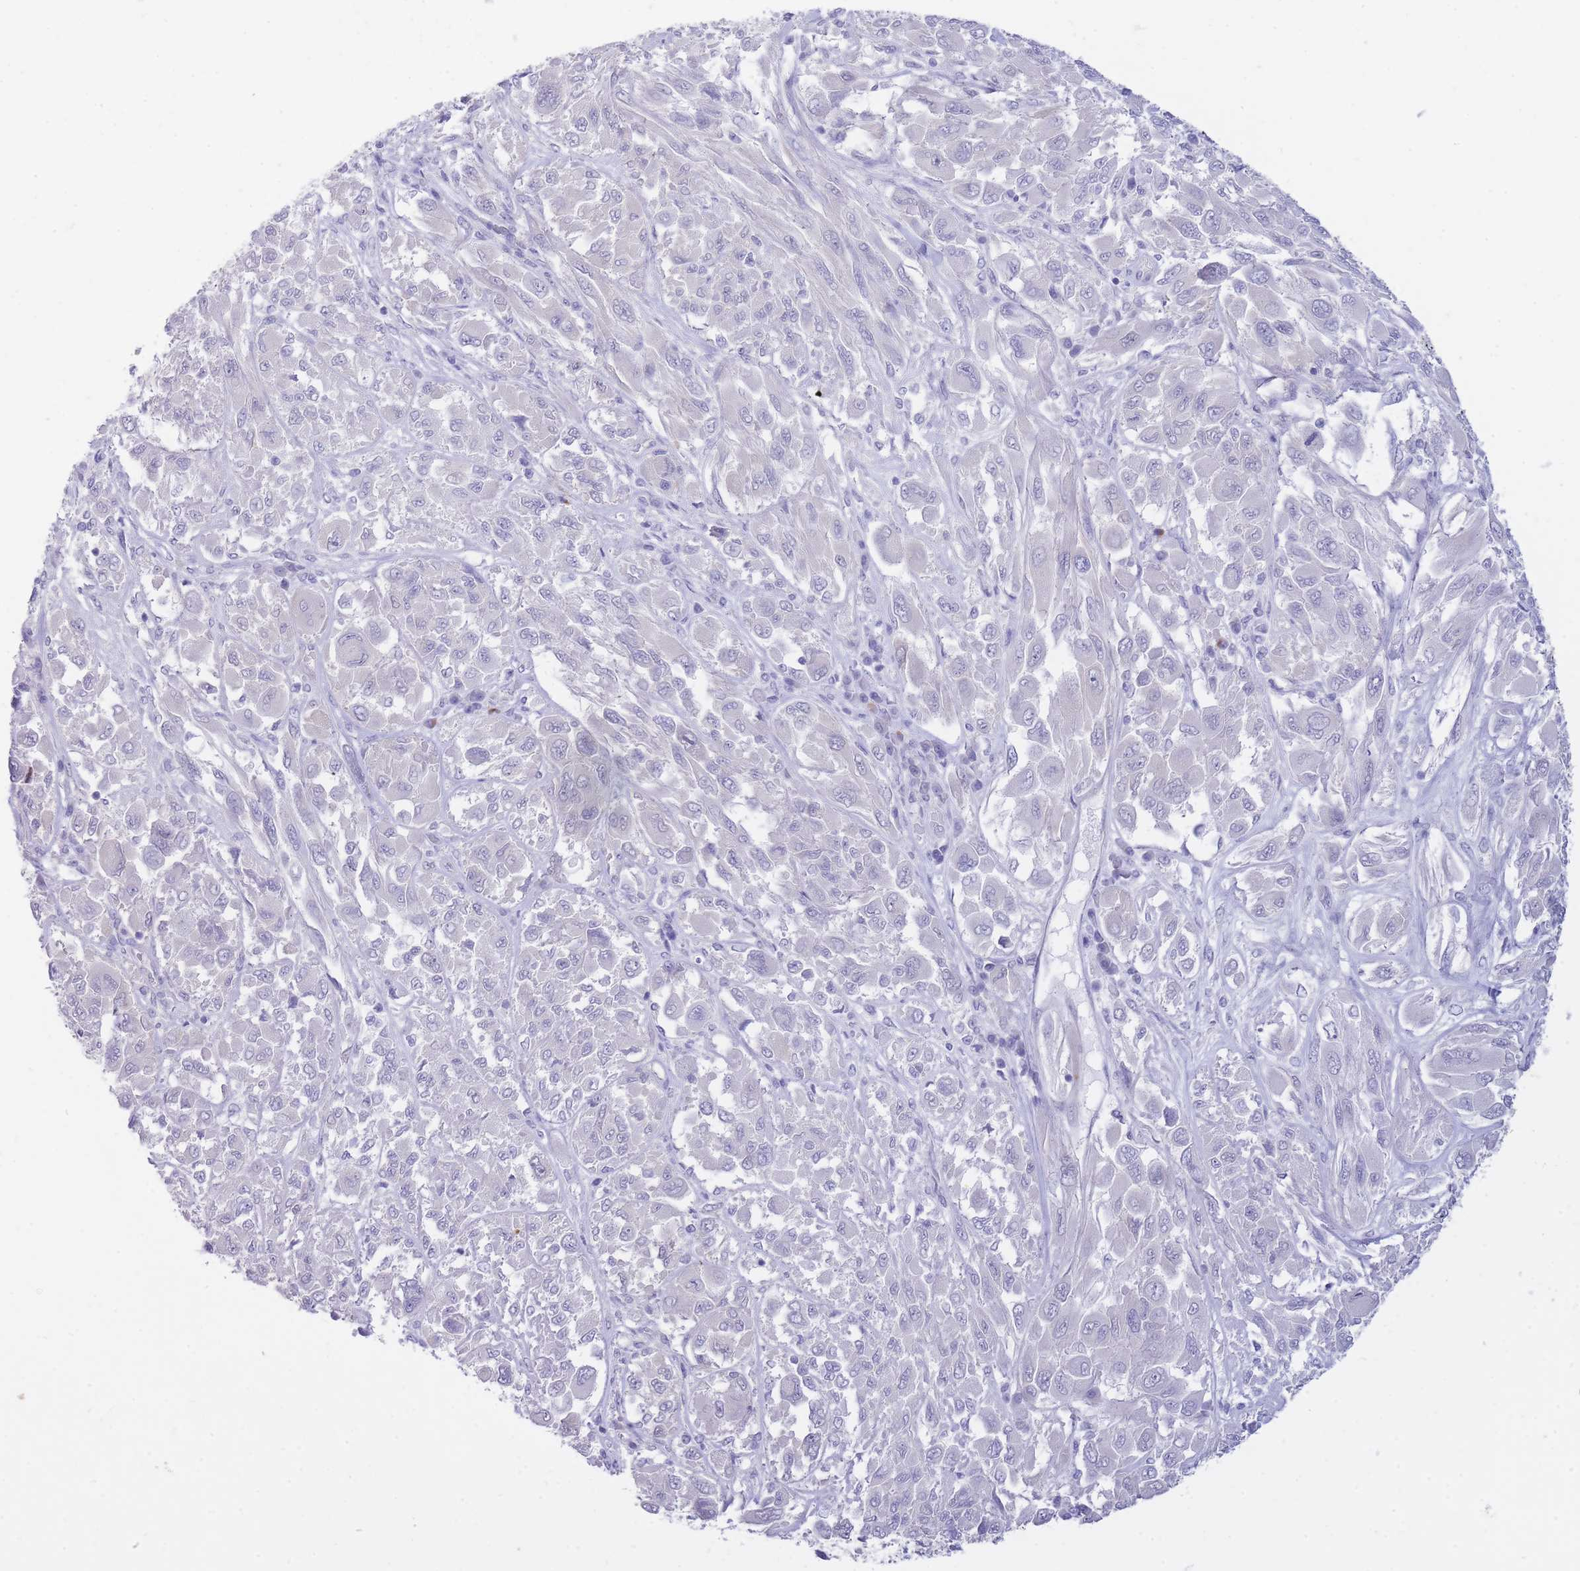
{"staining": {"intensity": "negative", "quantity": "none", "location": "none"}, "tissue": "melanoma", "cell_type": "Tumor cells", "image_type": "cancer", "snomed": [{"axis": "morphology", "description": "Malignant melanoma, NOS"}, {"axis": "topography", "description": "Skin"}], "caption": "An immunohistochemistry (IHC) photomicrograph of malignant melanoma is shown. There is no staining in tumor cells of malignant melanoma. (Stains: DAB immunohistochemistry (IHC) with hematoxylin counter stain, Microscopy: brightfield microscopy at high magnification).", "gene": "SUGT1", "patient": {"sex": "female", "age": 91}}